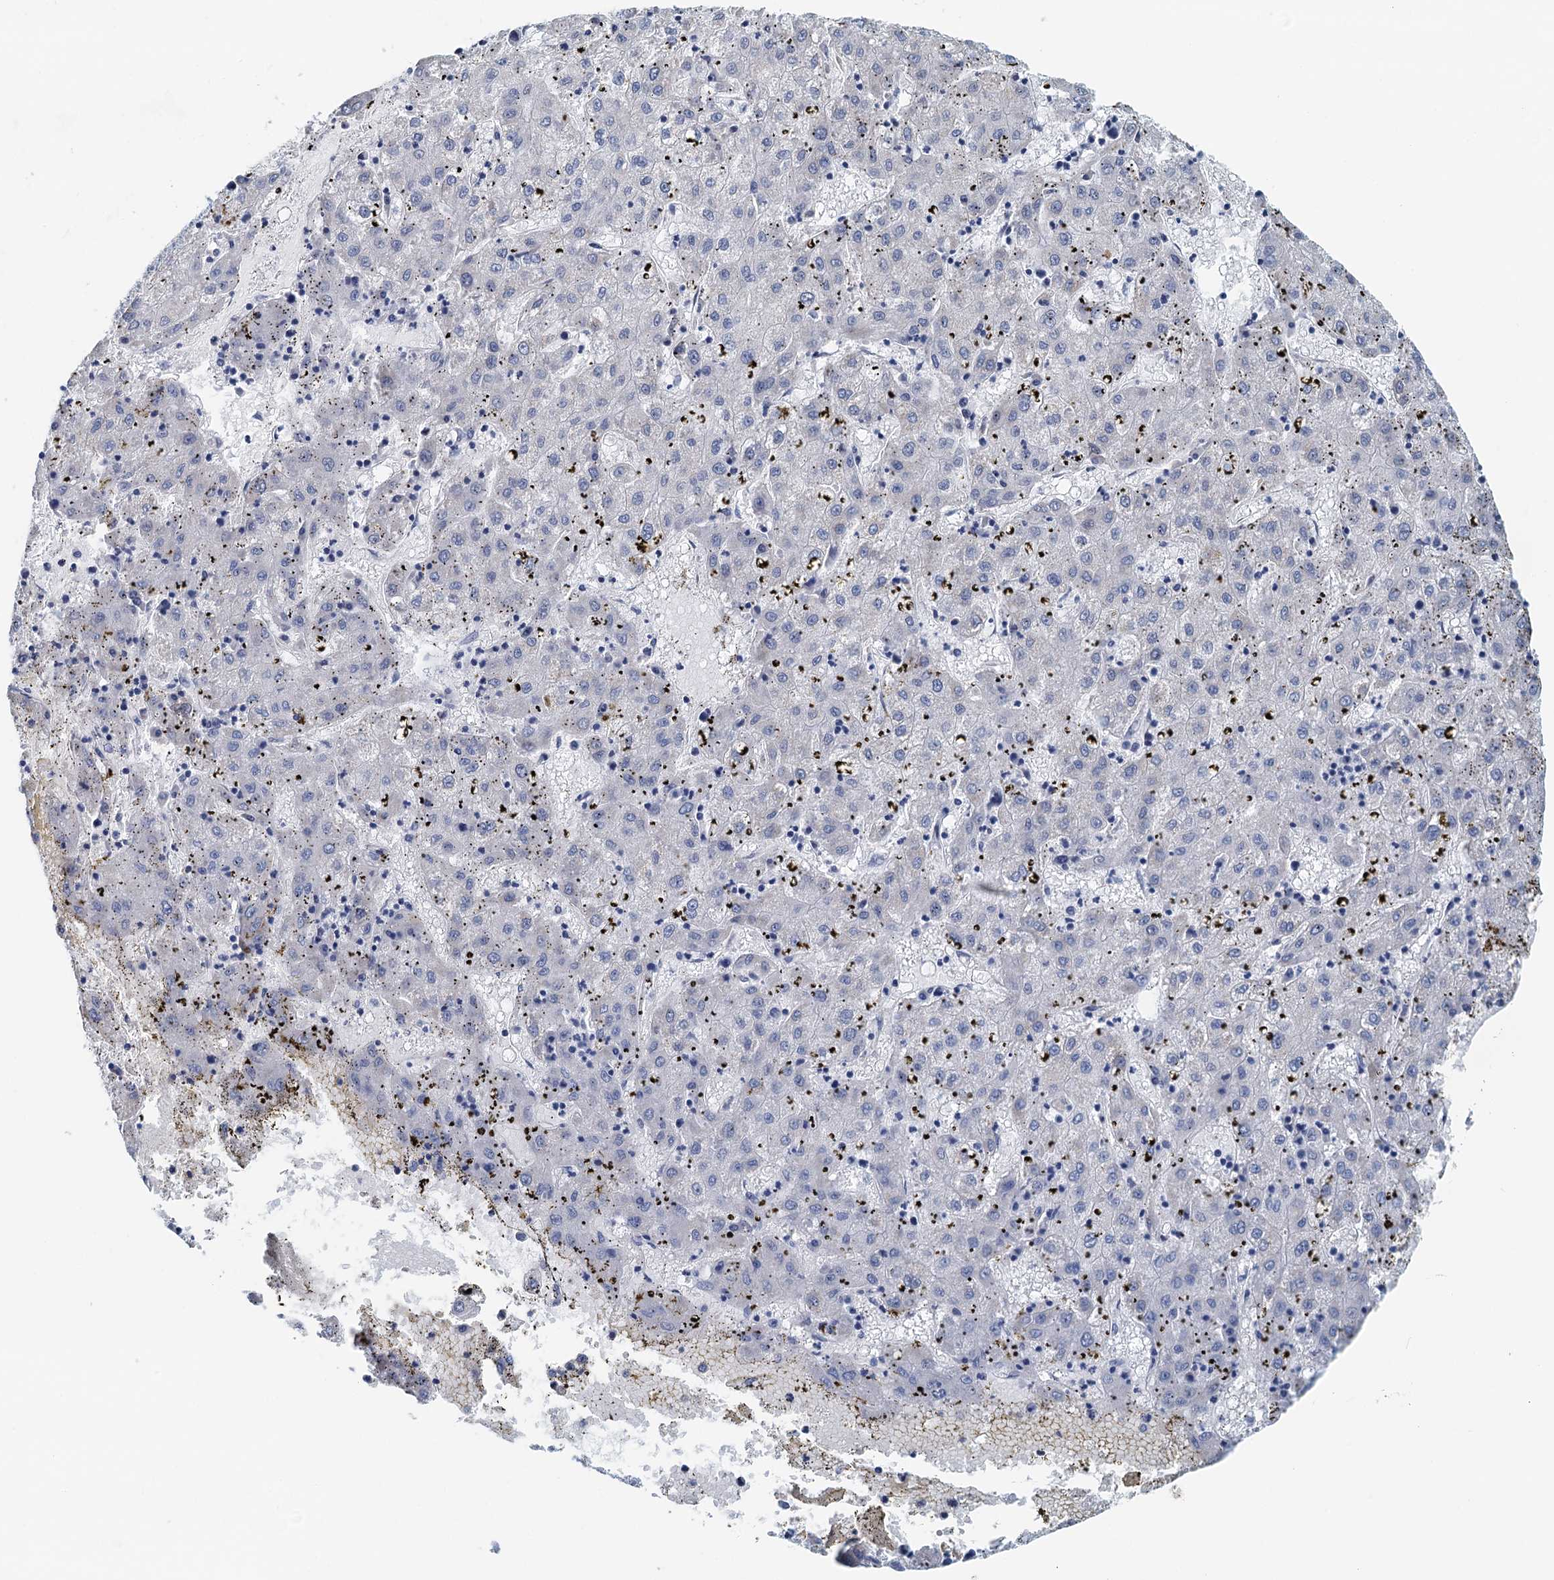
{"staining": {"intensity": "negative", "quantity": "none", "location": "none"}, "tissue": "liver cancer", "cell_type": "Tumor cells", "image_type": "cancer", "snomed": [{"axis": "morphology", "description": "Carcinoma, Hepatocellular, NOS"}, {"axis": "topography", "description": "Liver"}], "caption": "Histopathology image shows no protein expression in tumor cells of hepatocellular carcinoma (liver) tissue. Brightfield microscopy of immunohistochemistry stained with DAB (3,3'-diaminobenzidine) (brown) and hematoxylin (blue), captured at high magnification.", "gene": "DTD1", "patient": {"sex": "male", "age": 72}}